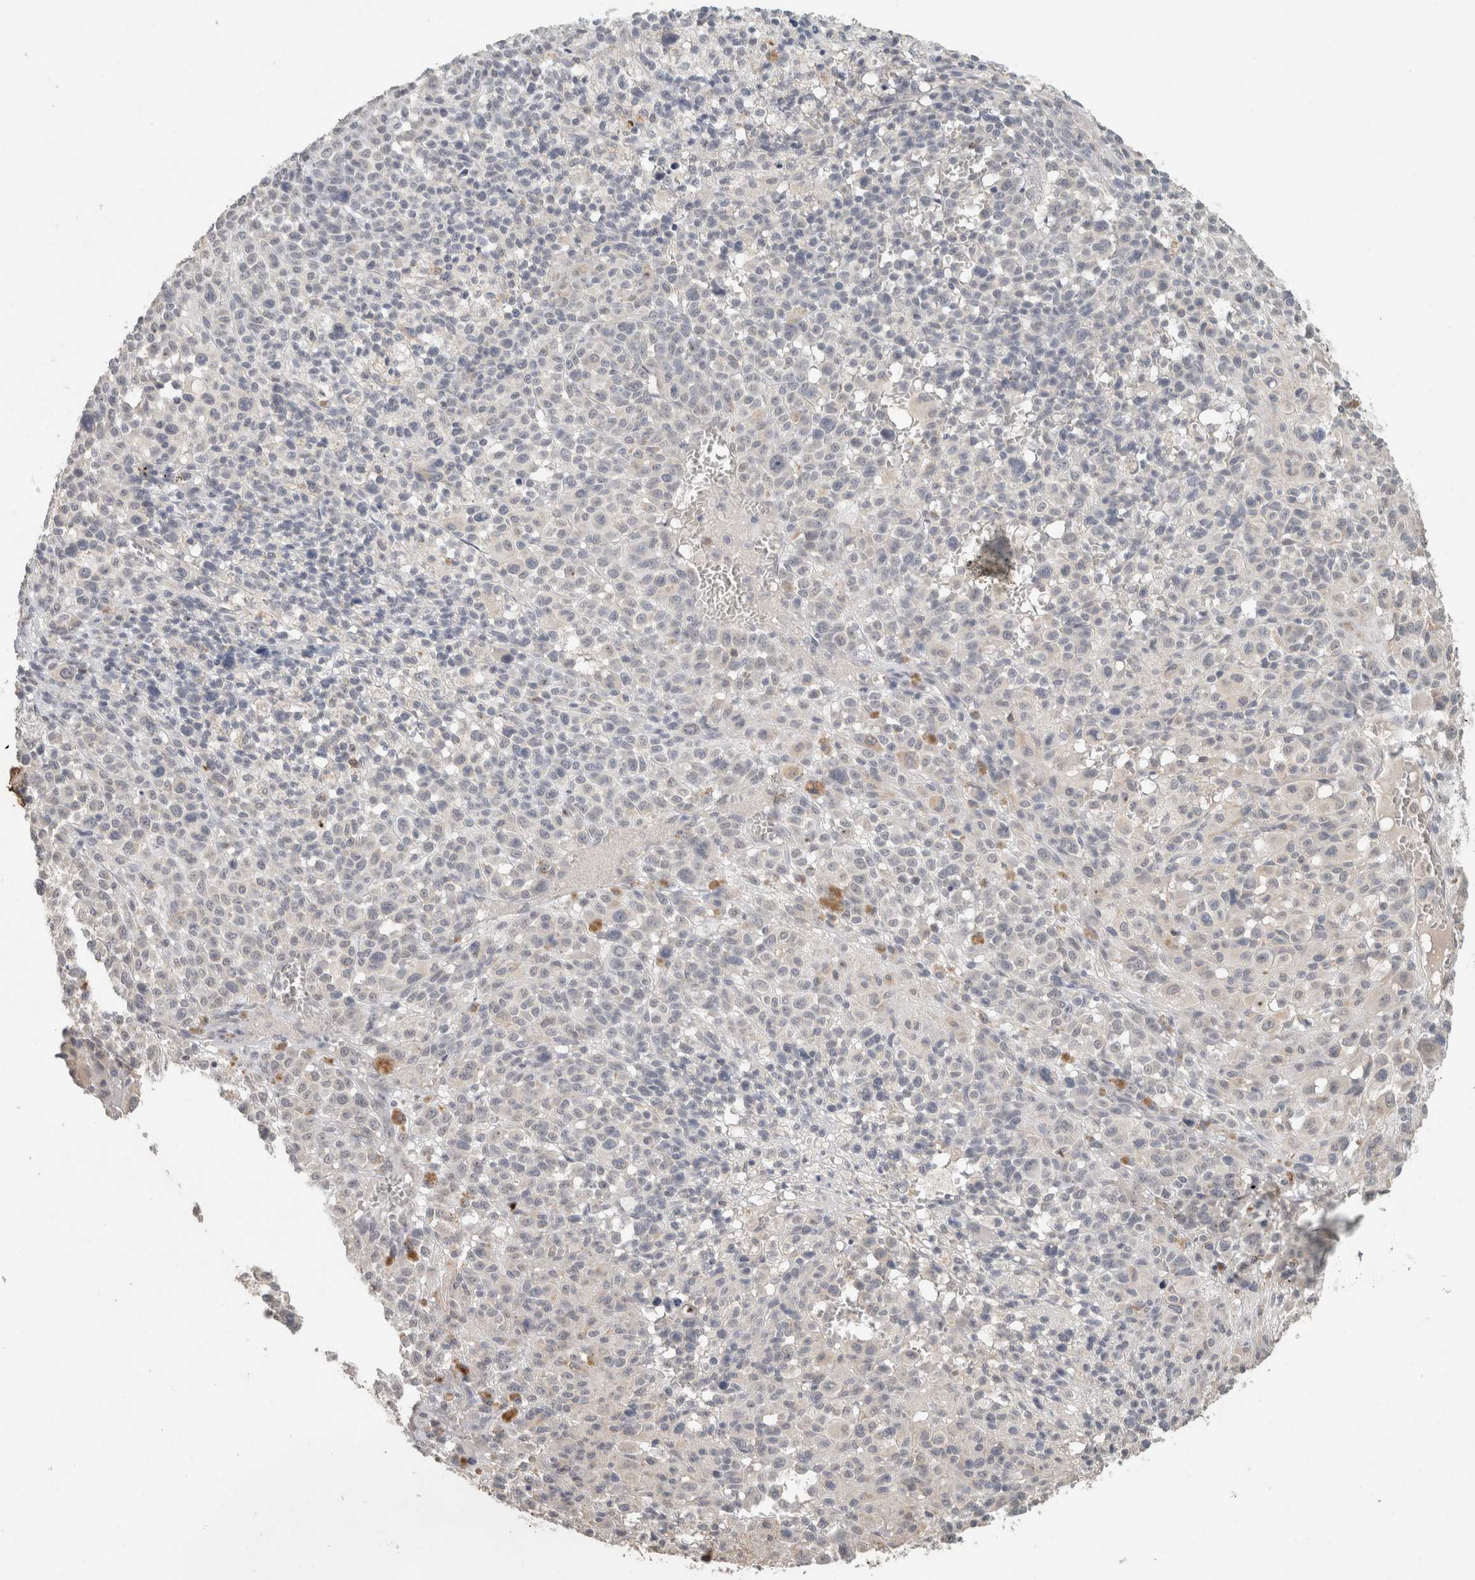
{"staining": {"intensity": "negative", "quantity": "none", "location": "none"}, "tissue": "melanoma", "cell_type": "Tumor cells", "image_type": "cancer", "snomed": [{"axis": "morphology", "description": "Malignant melanoma, Metastatic site"}, {"axis": "topography", "description": "Skin"}], "caption": "There is no significant staining in tumor cells of malignant melanoma (metastatic site). Nuclei are stained in blue.", "gene": "TRAT1", "patient": {"sex": "female", "age": 74}}